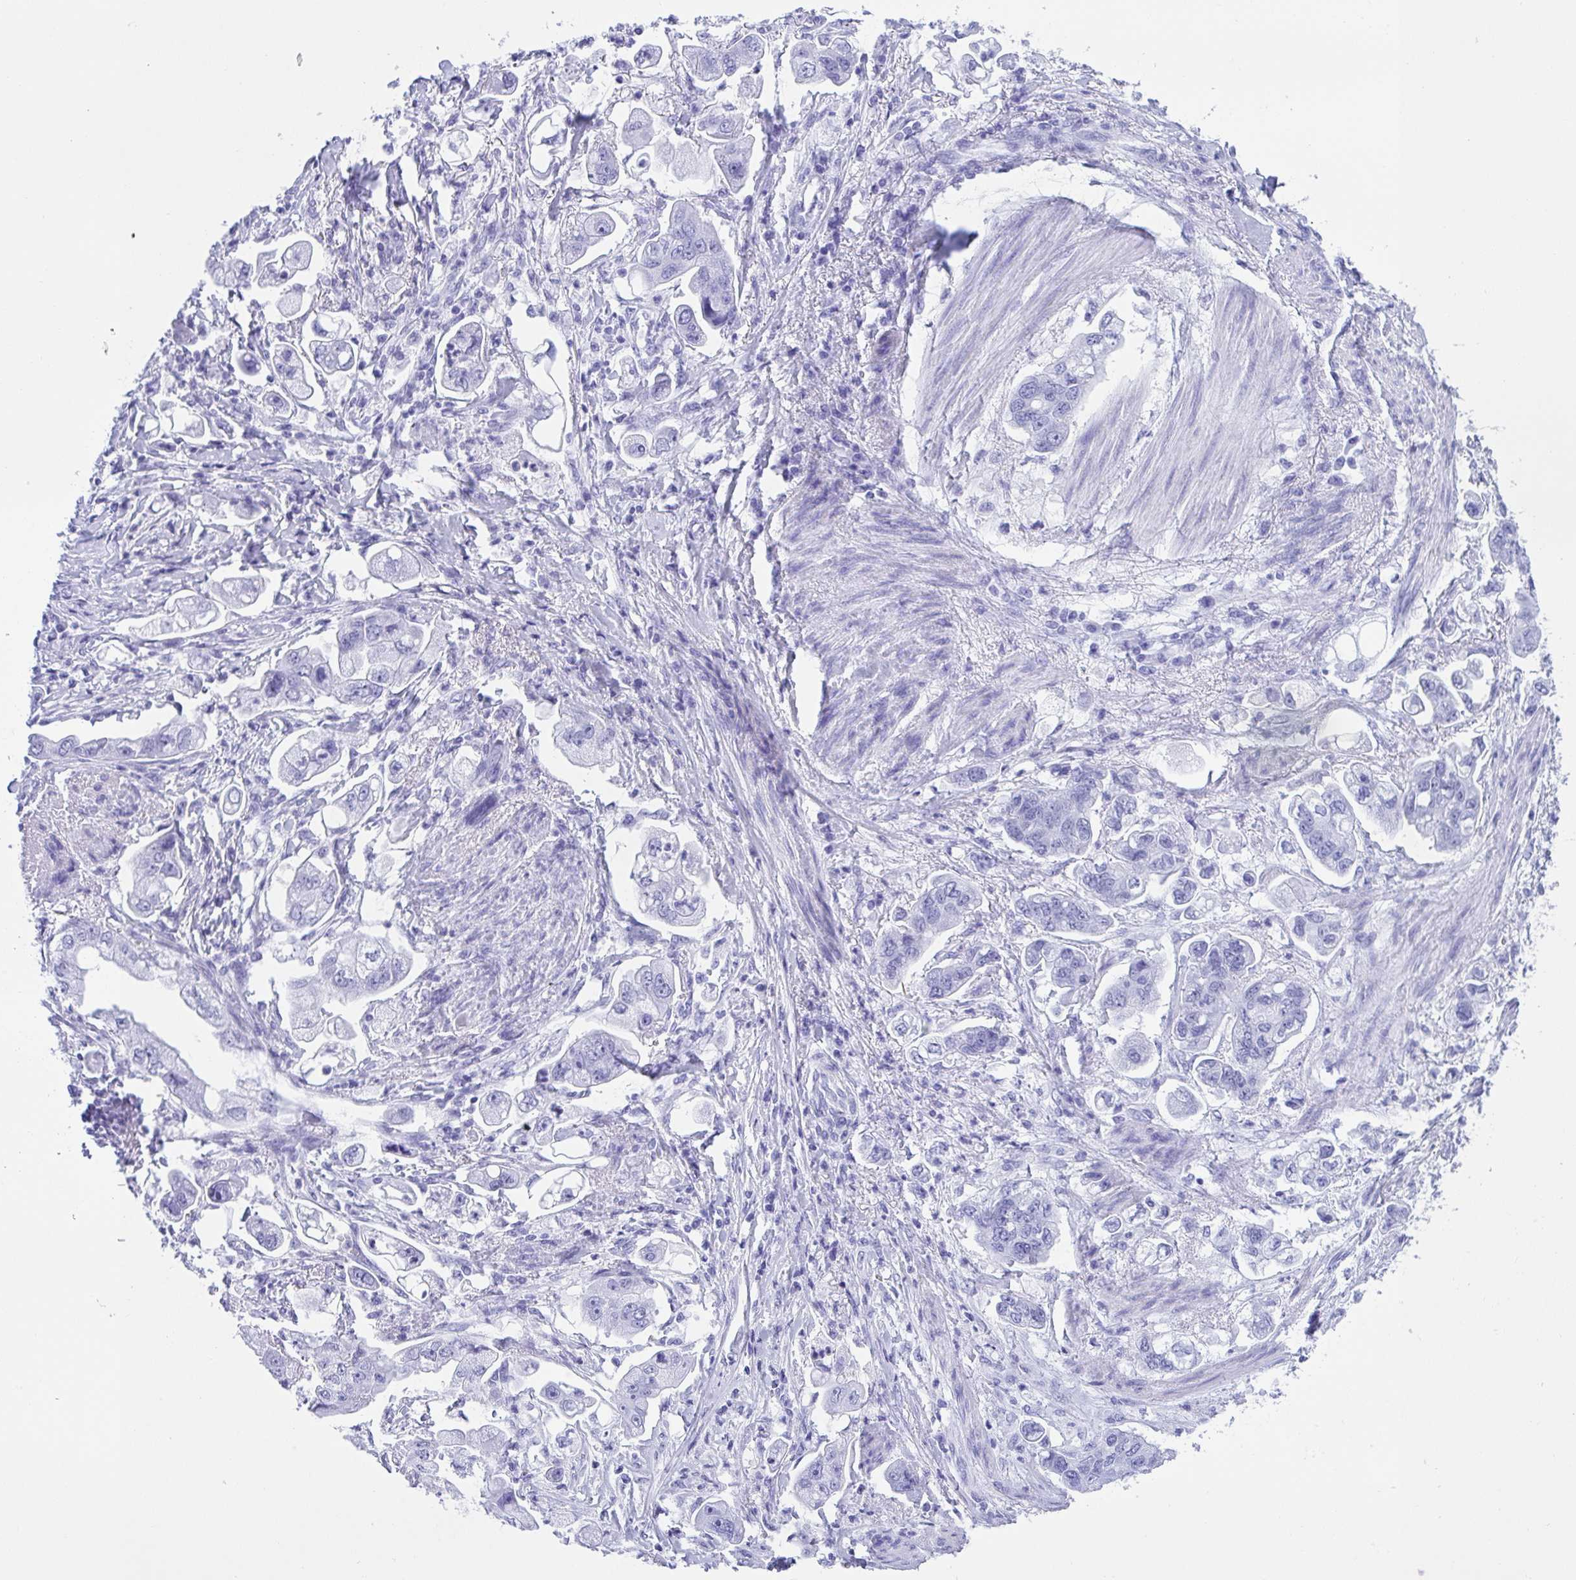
{"staining": {"intensity": "negative", "quantity": "none", "location": "none"}, "tissue": "stomach cancer", "cell_type": "Tumor cells", "image_type": "cancer", "snomed": [{"axis": "morphology", "description": "Adenocarcinoma, NOS"}, {"axis": "topography", "description": "Stomach"}], "caption": "Tumor cells show no significant protein staining in adenocarcinoma (stomach).", "gene": "ANK1", "patient": {"sex": "male", "age": 62}}